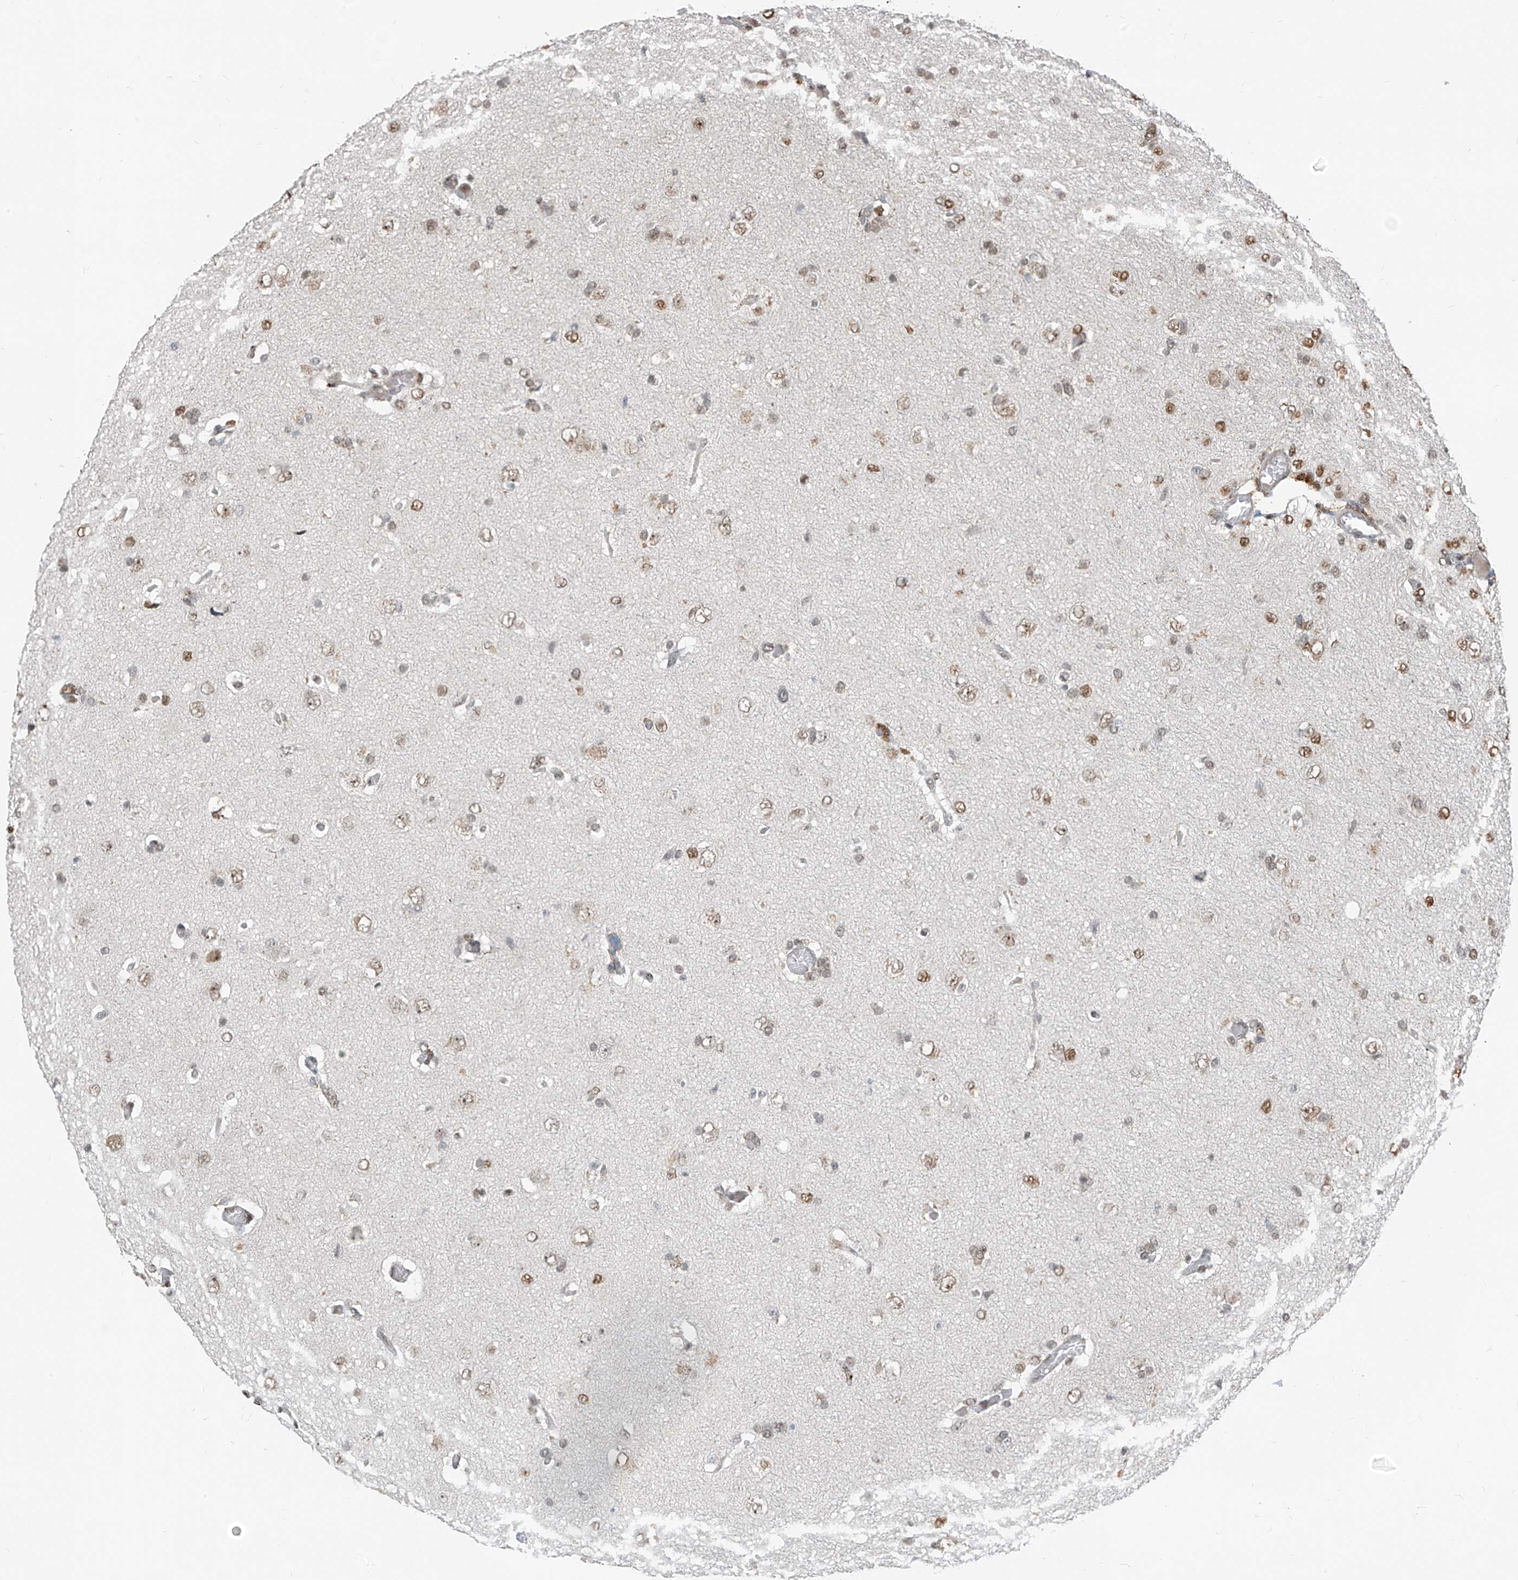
{"staining": {"intensity": "weak", "quantity": "25%-75%", "location": "nuclear"}, "tissue": "glioma", "cell_type": "Tumor cells", "image_type": "cancer", "snomed": [{"axis": "morphology", "description": "Glioma, malignant, High grade"}, {"axis": "topography", "description": "Brain"}], "caption": "DAB immunohistochemical staining of human glioma displays weak nuclear protein positivity in approximately 25%-75% of tumor cells. (DAB IHC, brown staining for protein, blue staining for nuclei).", "gene": "RBP7", "patient": {"sex": "female", "age": 59}}